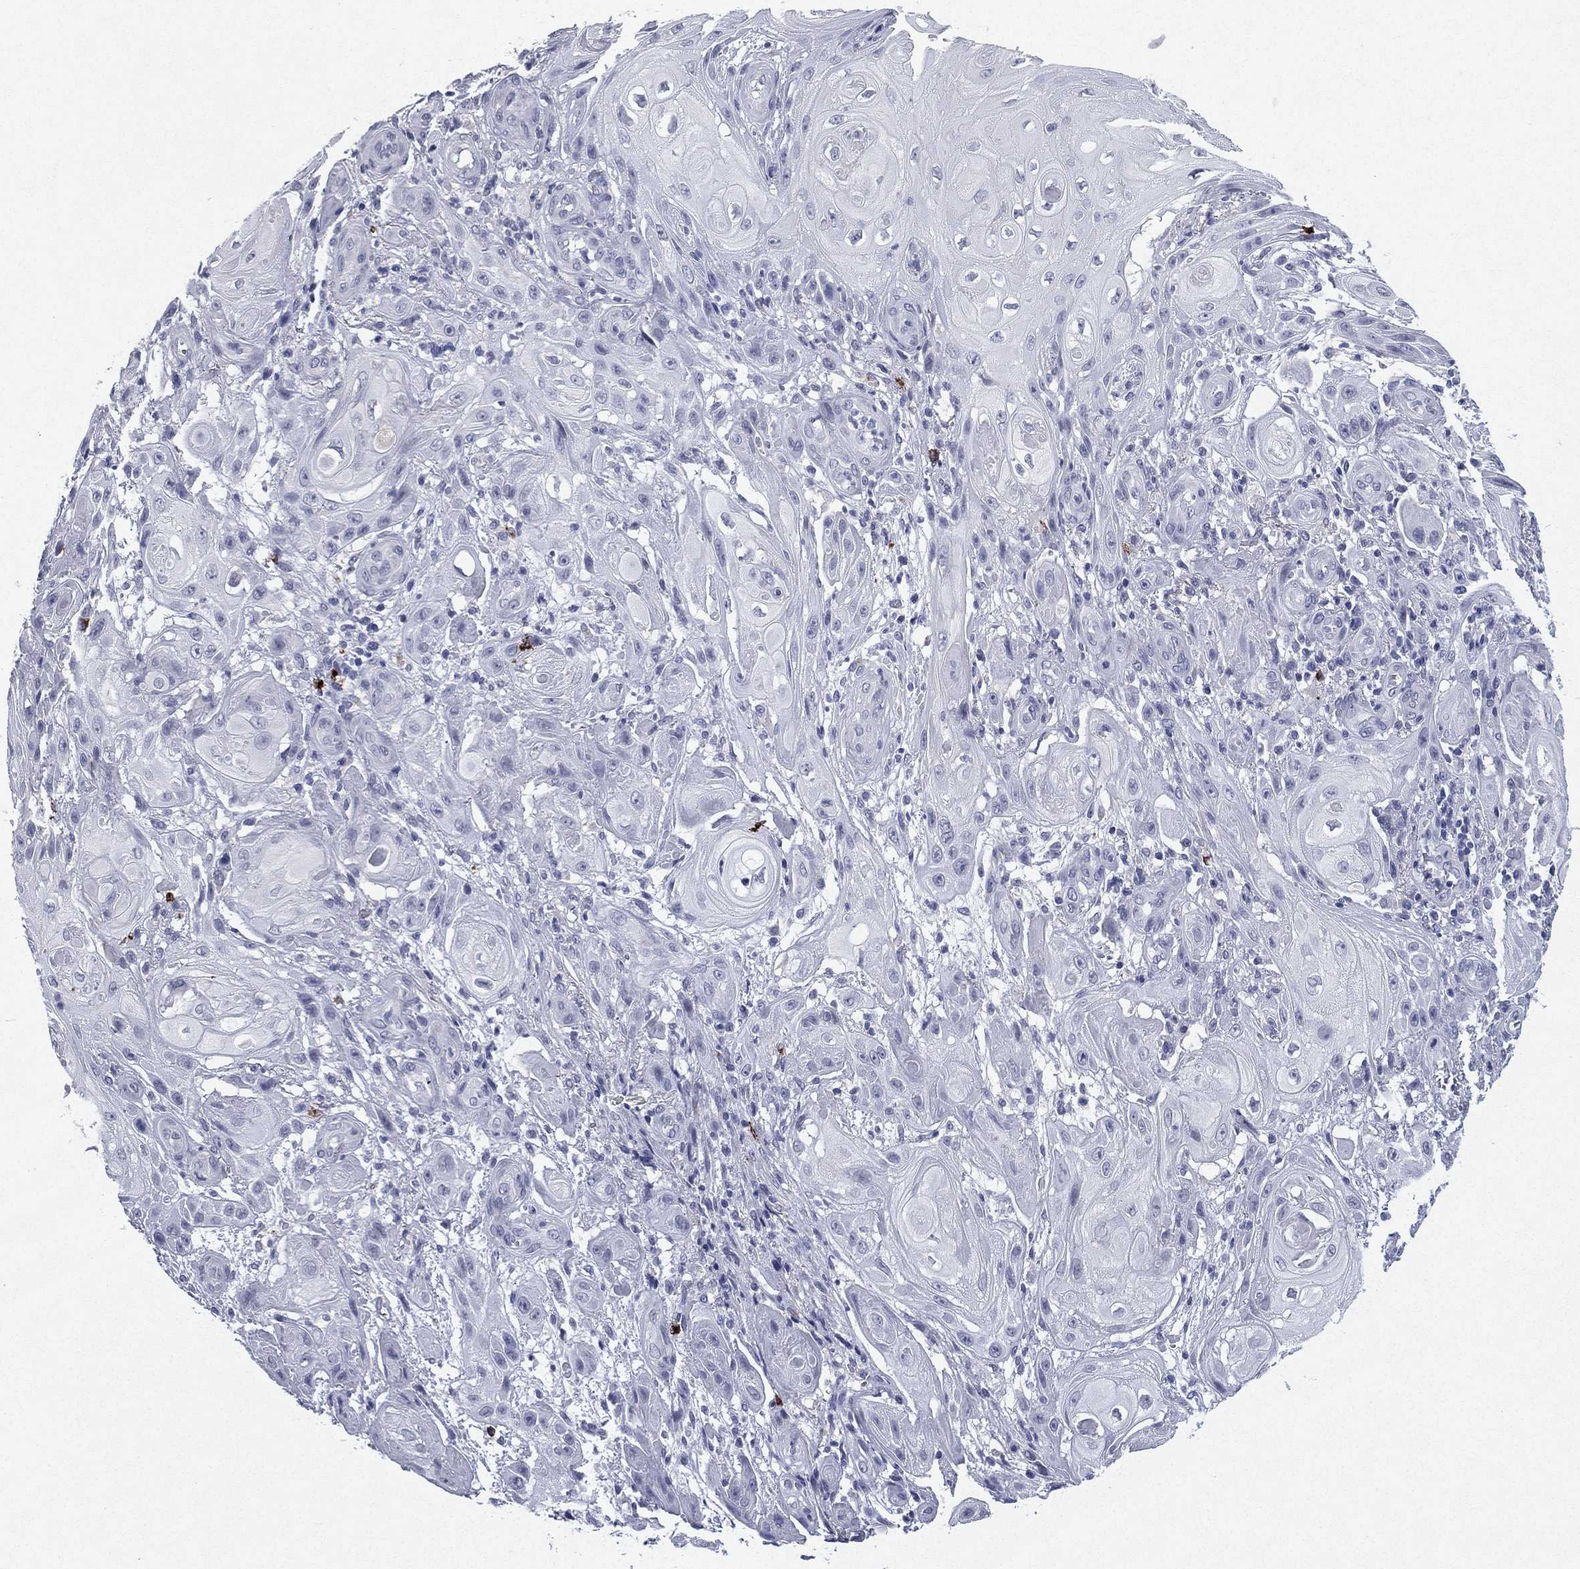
{"staining": {"intensity": "negative", "quantity": "none", "location": "none"}, "tissue": "skin cancer", "cell_type": "Tumor cells", "image_type": "cancer", "snomed": [{"axis": "morphology", "description": "Squamous cell carcinoma, NOS"}, {"axis": "topography", "description": "Skin"}], "caption": "This is an immunohistochemistry (IHC) photomicrograph of human skin cancer. There is no positivity in tumor cells.", "gene": "HLA-DOA", "patient": {"sex": "male", "age": 62}}